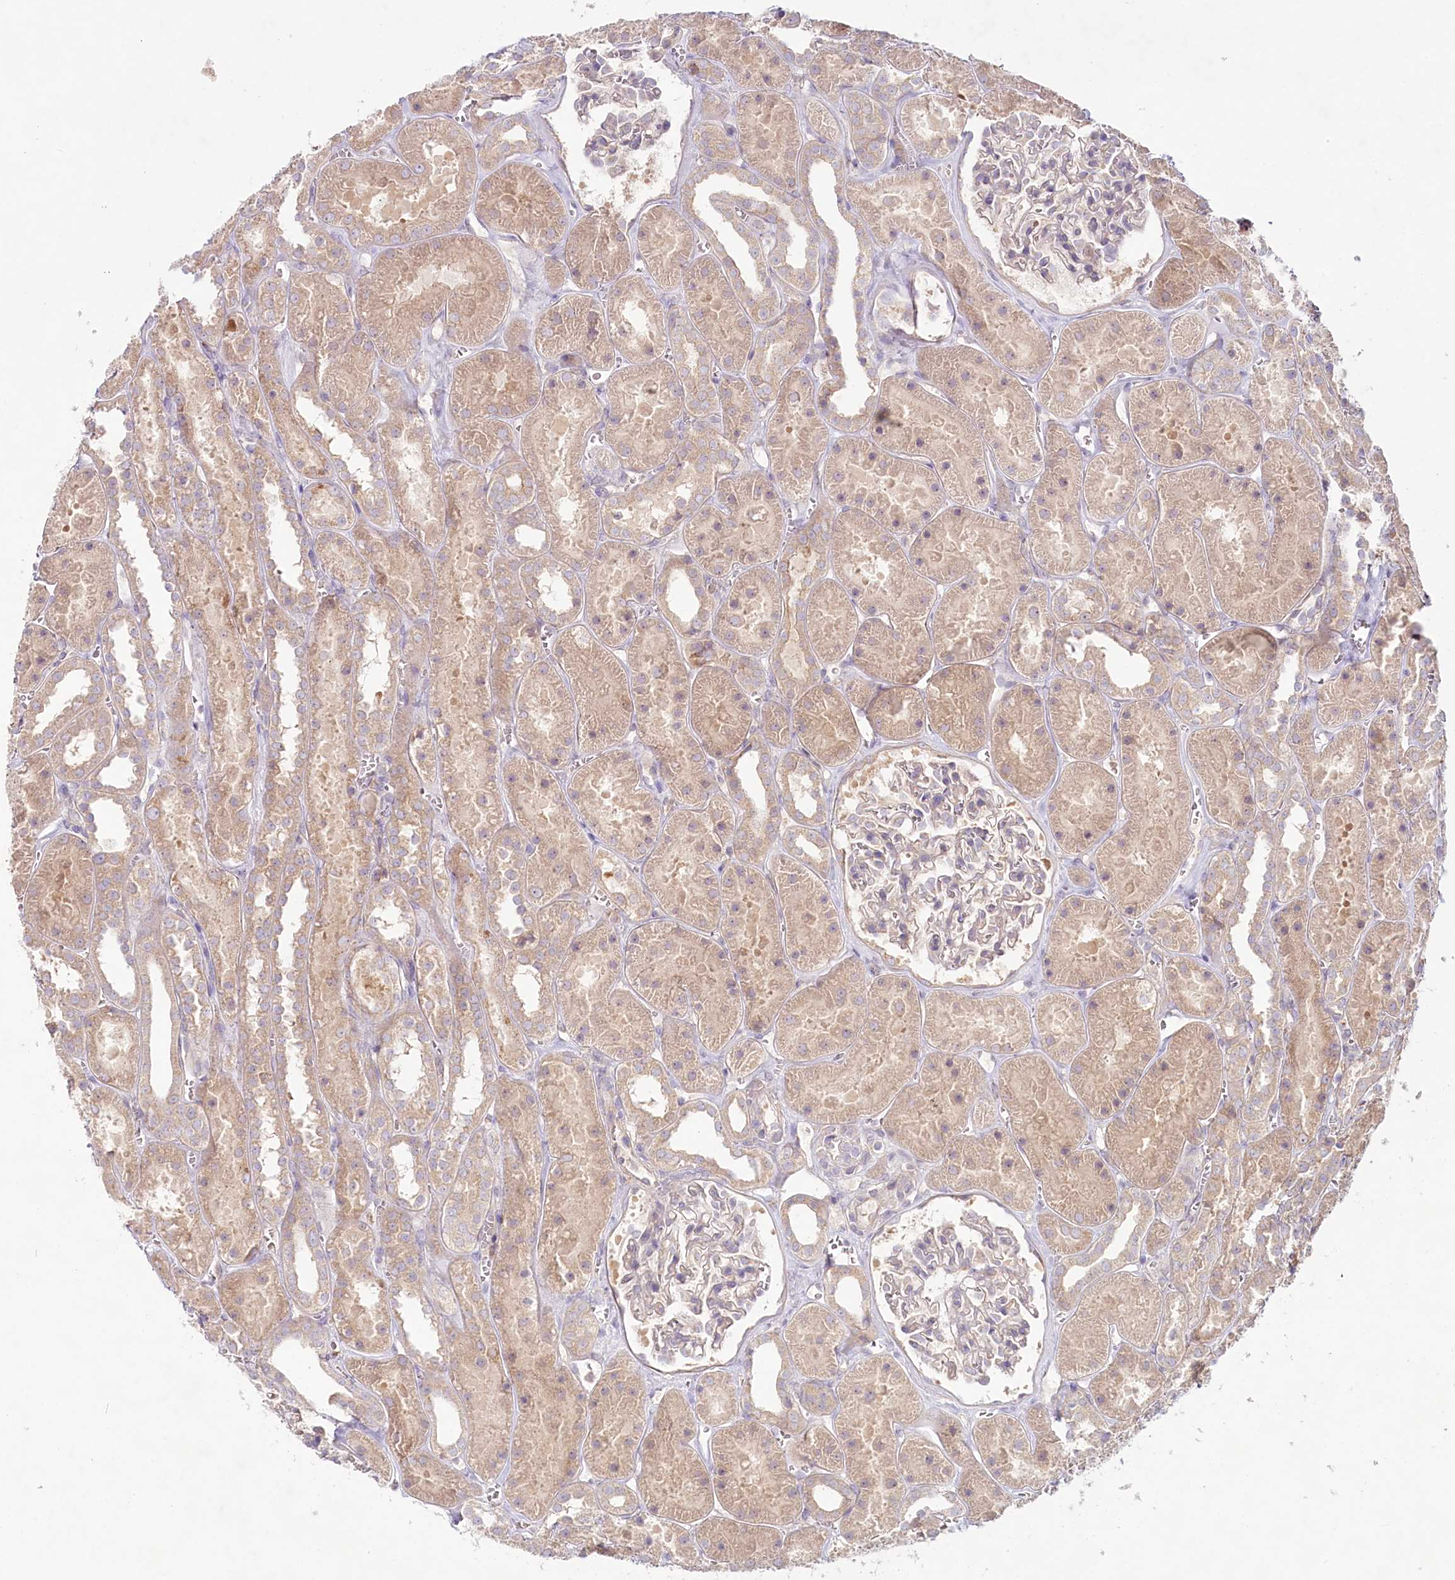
{"staining": {"intensity": "negative", "quantity": "none", "location": "none"}, "tissue": "kidney", "cell_type": "Cells in glomeruli", "image_type": "normal", "snomed": [{"axis": "morphology", "description": "Normal tissue, NOS"}, {"axis": "topography", "description": "Kidney"}], "caption": "This photomicrograph is of benign kidney stained with IHC to label a protein in brown with the nuclei are counter-stained blue. There is no staining in cells in glomeruli. (DAB (3,3'-diaminobenzidine) immunohistochemistry visualized using brightfield microscopy, high magnification).", "gene": "TNIP1", "patient": {"sex": "female", "age": 41}}